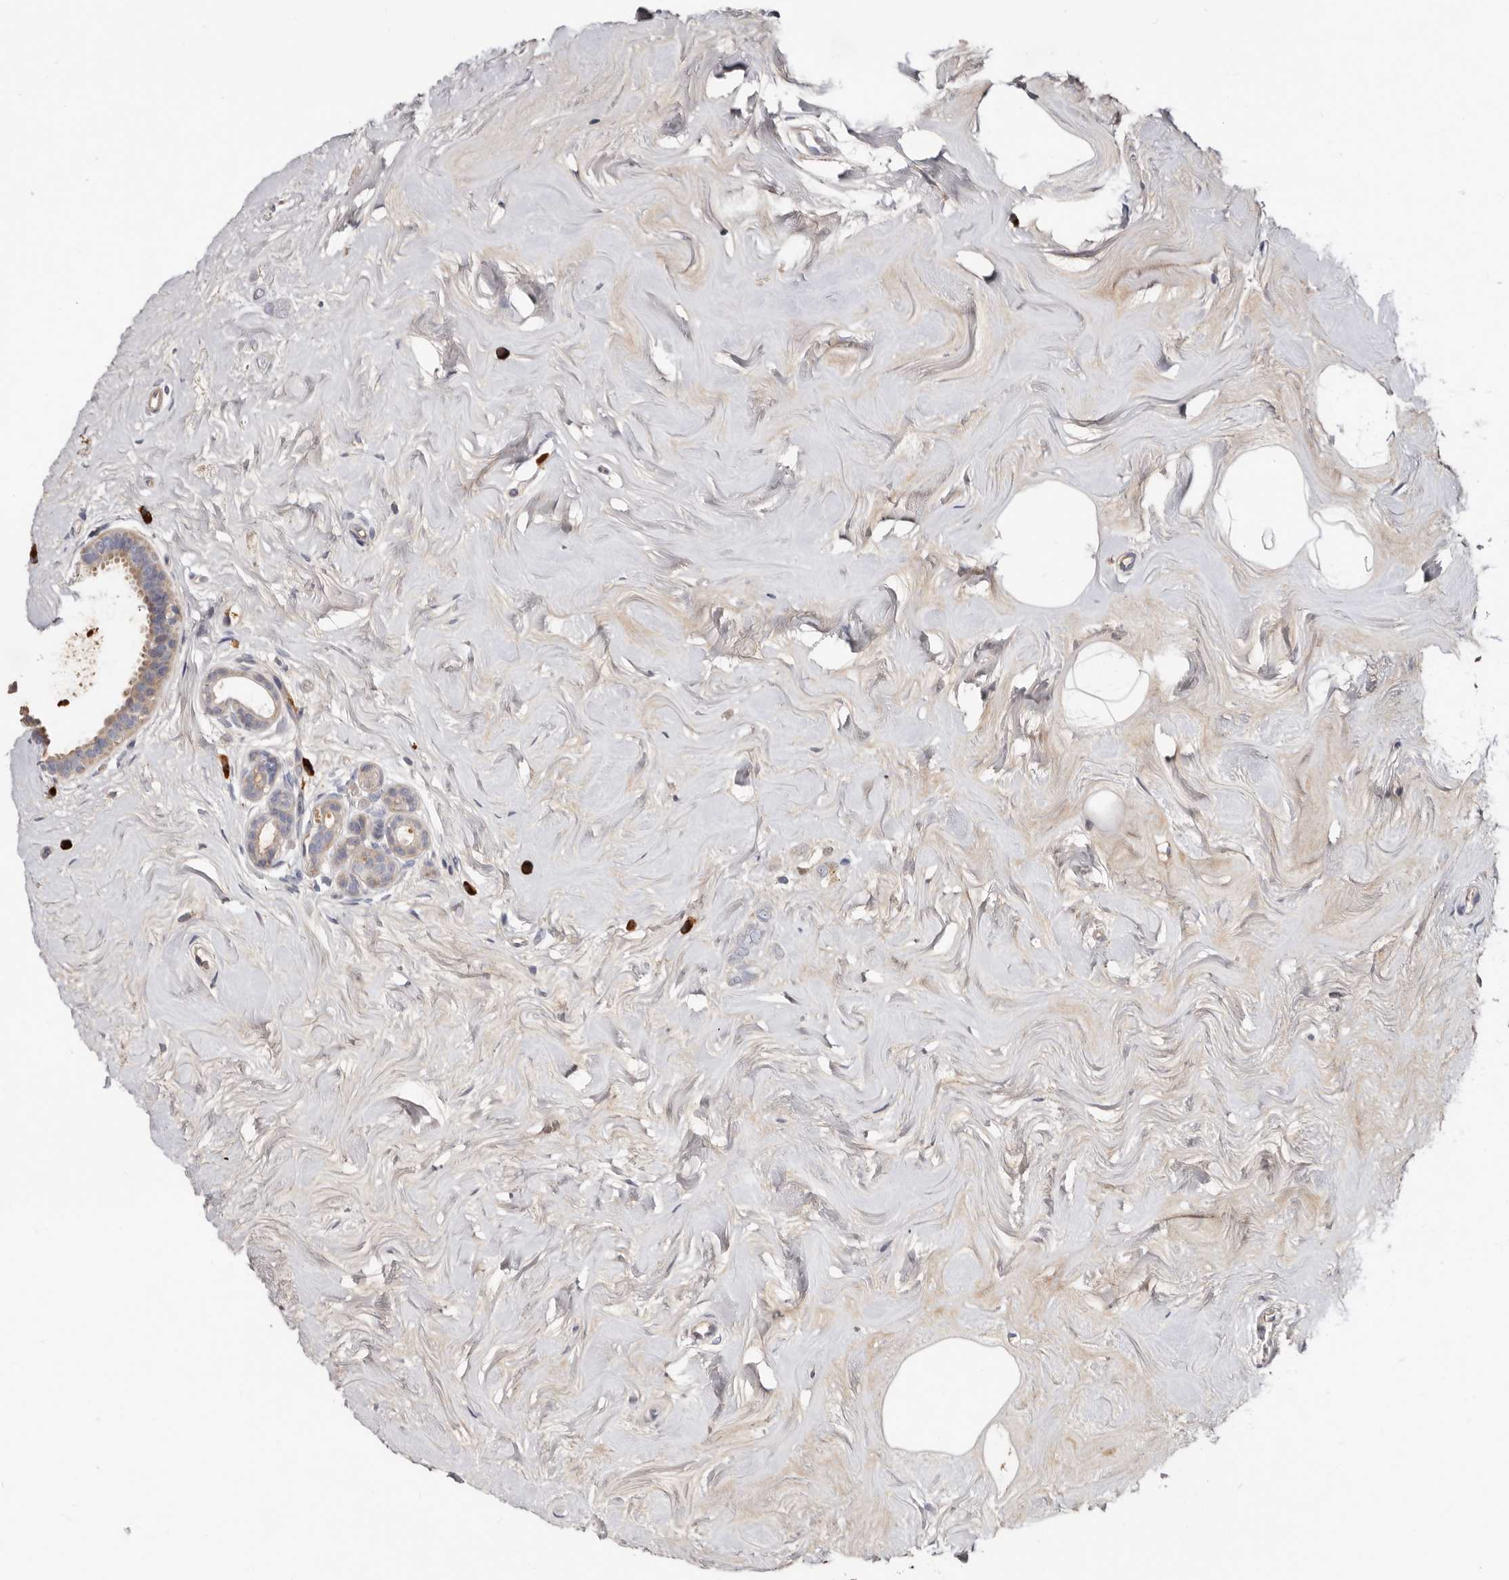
{"staining": {"intensity": "weak", "quantity": "25%-75%", "location": "cytoplasmic/membranous"}, "tissue": "breast cancer", "cell_type": "Tumor cells", "image_type": "cancer", "snomed": [{"axis": "morphology", "description": "Lobular carcinoma"}, {"axis": "topography", "description": "Breast"}], "caption": "DAB (3,3'-diaminobenzidine) immunohistochemical staining of breast cancer reveals weak cytoplasmic/membranous protein staining in about 25%-75% of tumor cells.", "gene": "SPTA1", "patient": {"sex": "female", "age": 47}}